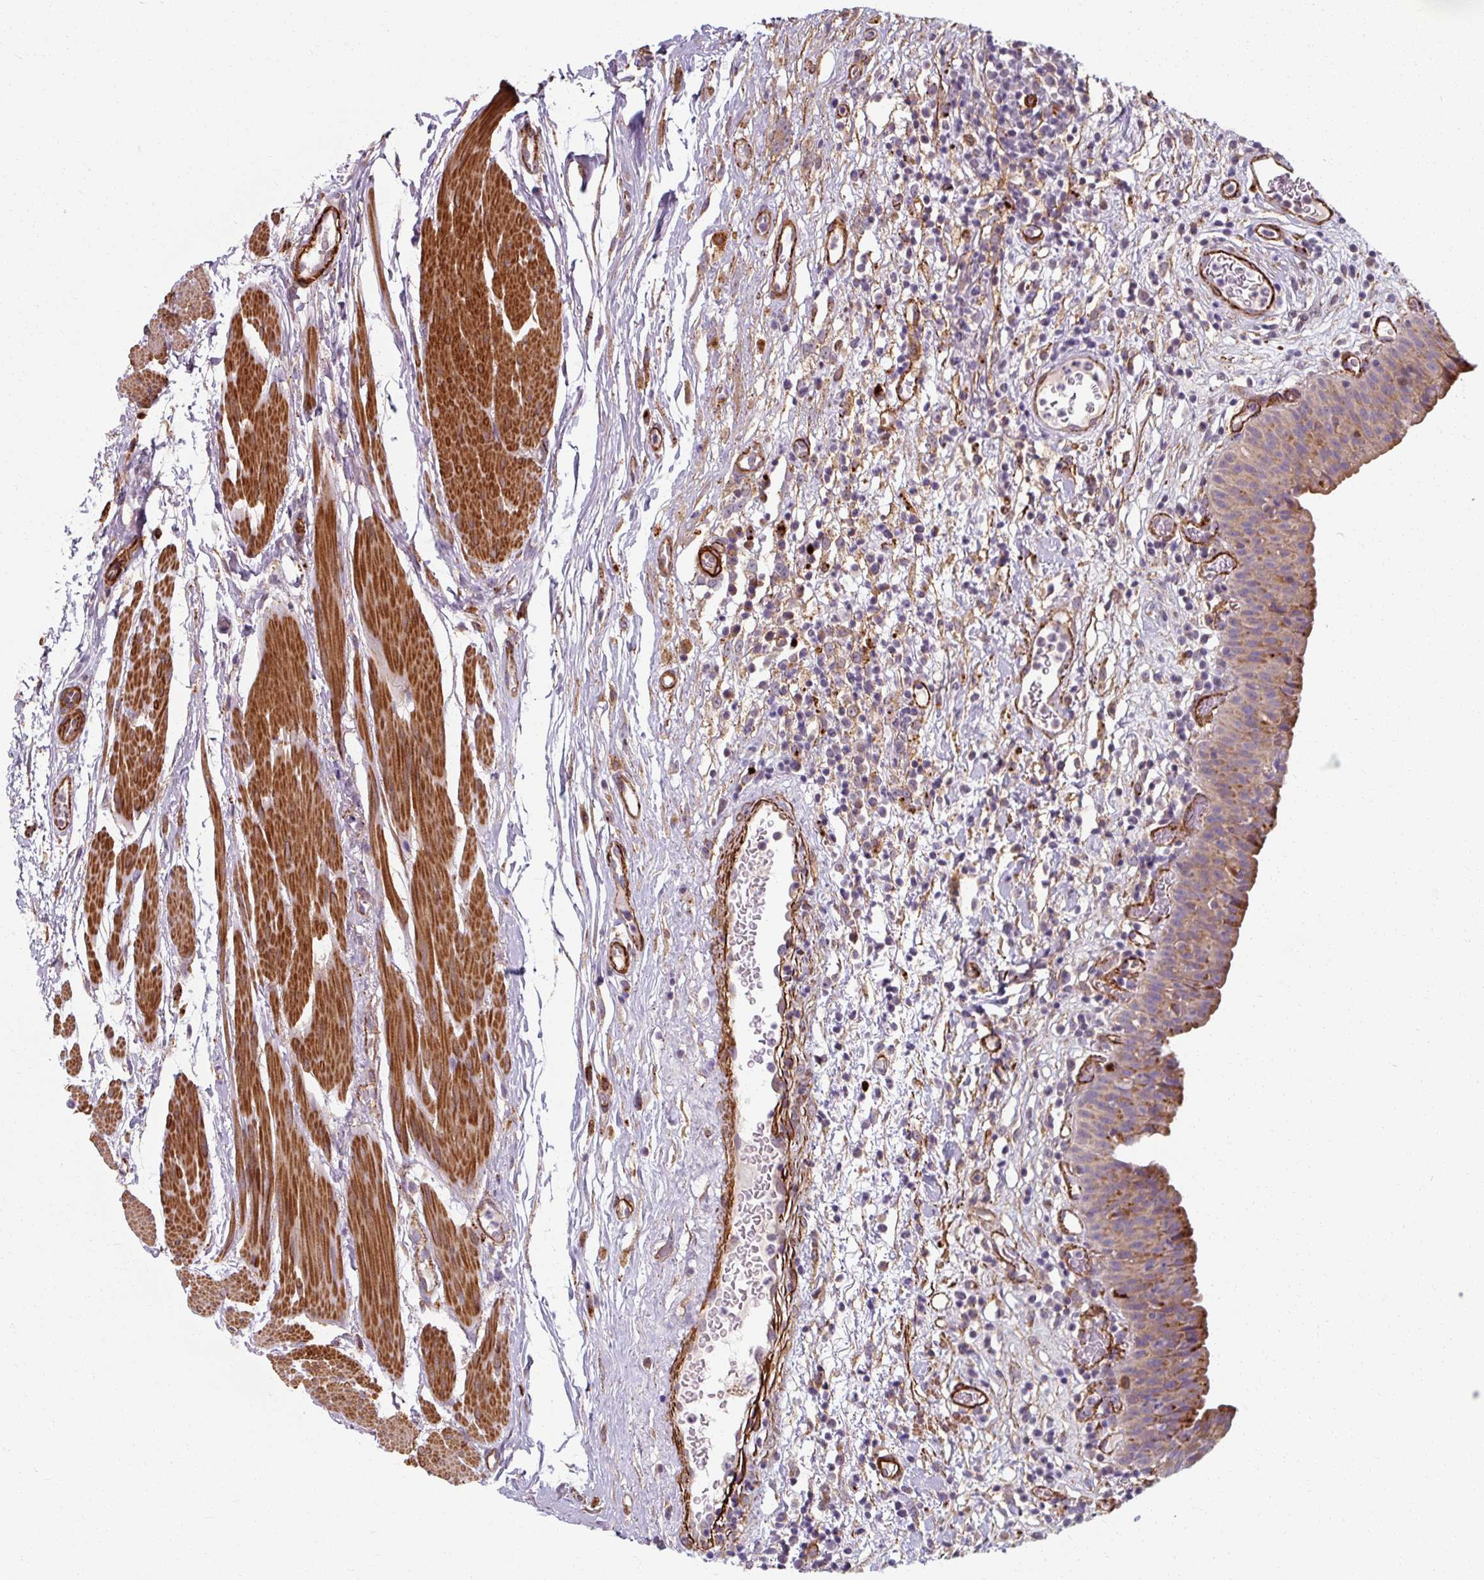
{"staining": {"intensity": "moderate", "quantity": "25%-75%", "location": "cytoplasmic/membranous"}, "tissue": "urinary bladder", "cell_type": "Urothelial cells", "image_type": "normal", "snomed": [{"axis": "morphology", "description": "Normal tissue, NOS"}, {"axis": "morphology", "description": "Inflammation, NOS"}, {"axis": "topography", "description": "Urinary bladder"}], "caption": "A histopathology image of human urinary bladder stained for a protein demonstrates moderate cytoplasmic/membranous brown staining in urothelial cells. (Brightfield microscopy of DAB IHC at high magnification).", "gene": "MRPS5", "patient": {"sex": "male", "age": 57}}